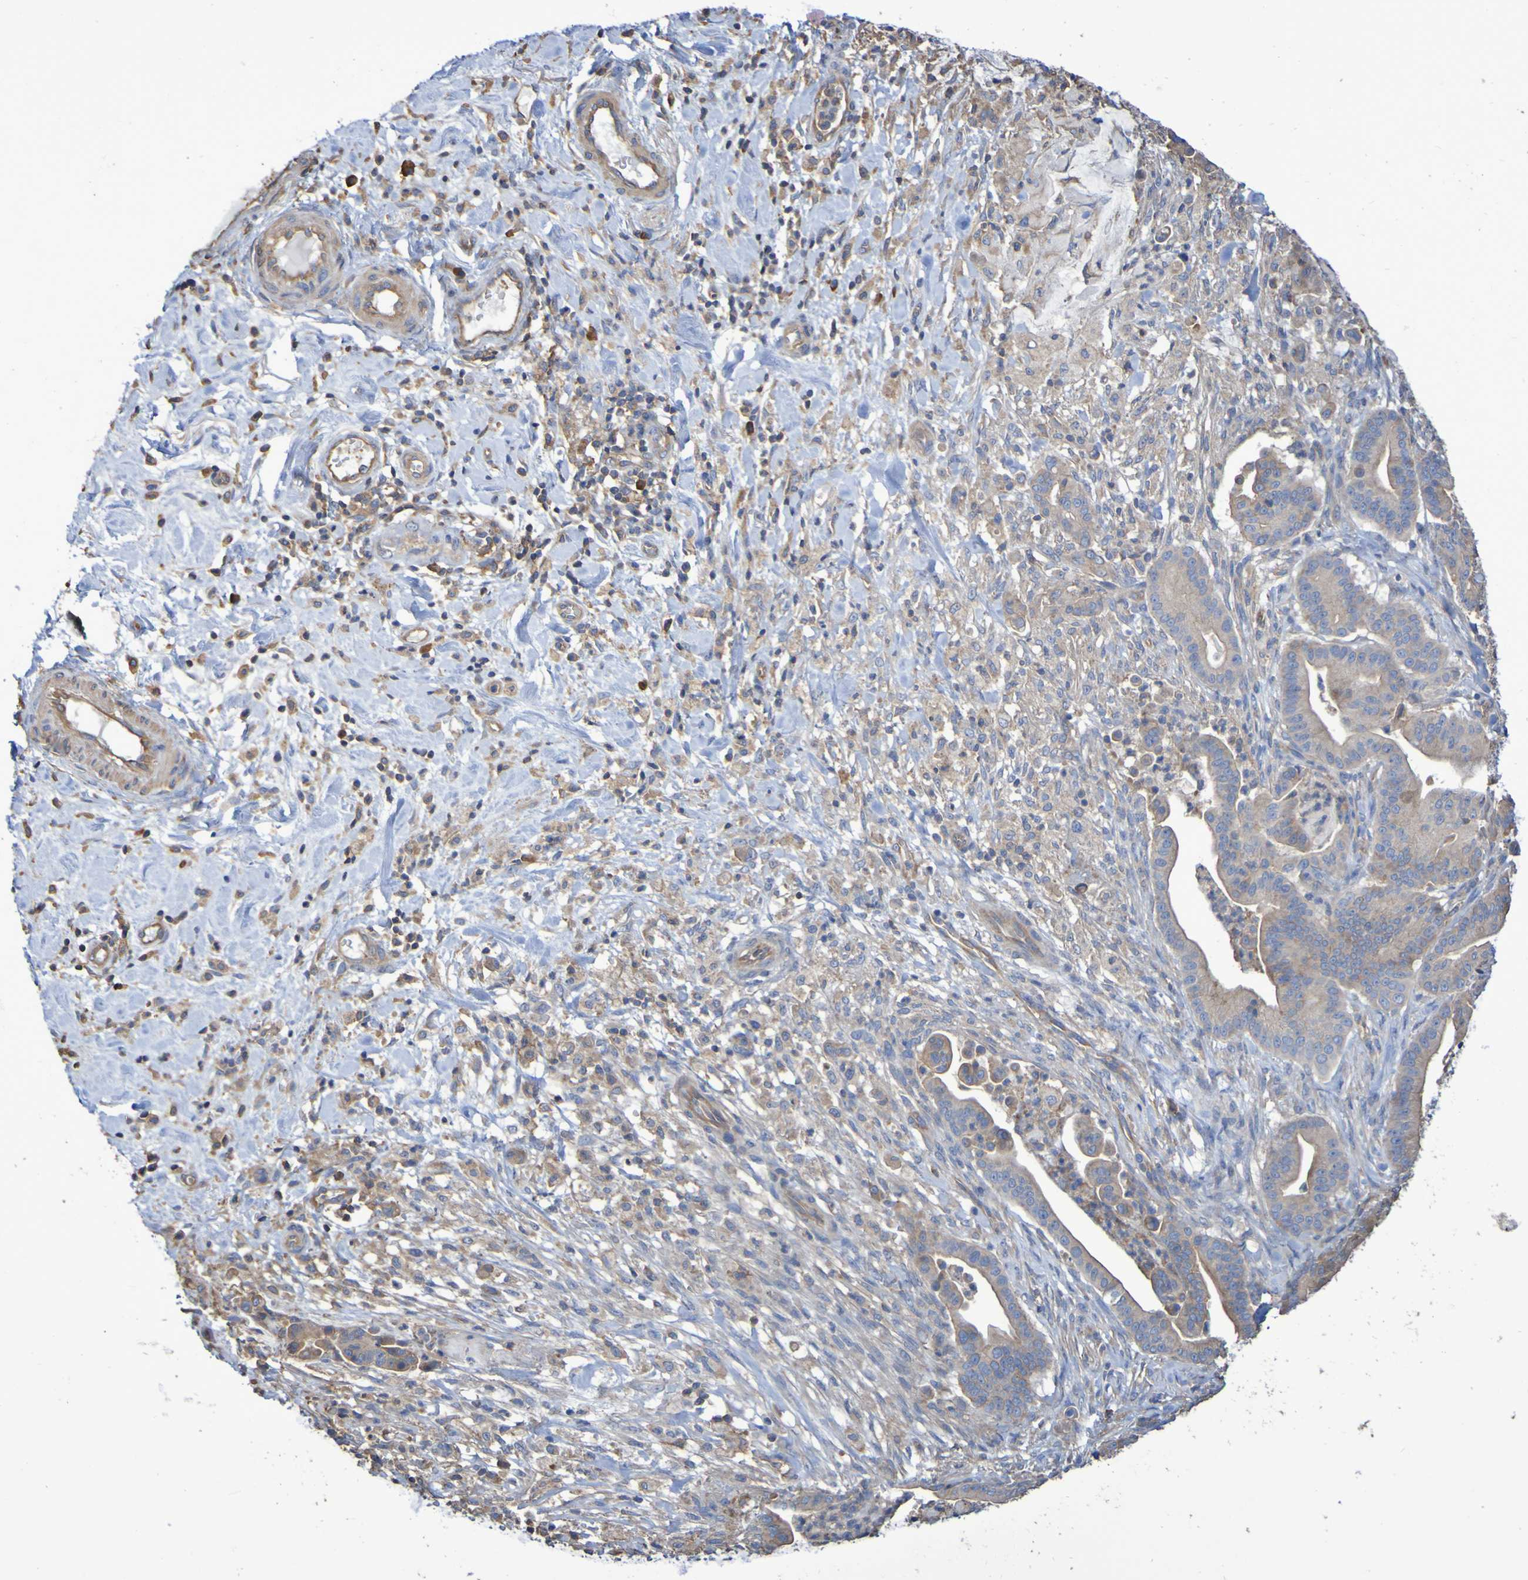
{"staining": {"intensity": "weak", "quantity": ">75%", "location": "cytoplasmic/membranous"}, "tissue": "pancreatic cancer", "cell_type": "Tumor cells", "image_type": "cancer", "snomed": [{"axis": "morphology", "description": "Adenocarcinoma, NOS"}, {"axis": "topography", "description": "Pancreas"}], "caption": "The histopathology image shows staining of pancreatic cancer, revealing weak cytoplasmic/membranous protein staining (brown color) within tumor cells. Immunohistochemistry stains the protein of interest in brown and the nuclei are stained blue.", "gene": "SYNJ1", "patient": {"sex": "male", "age": 63}}